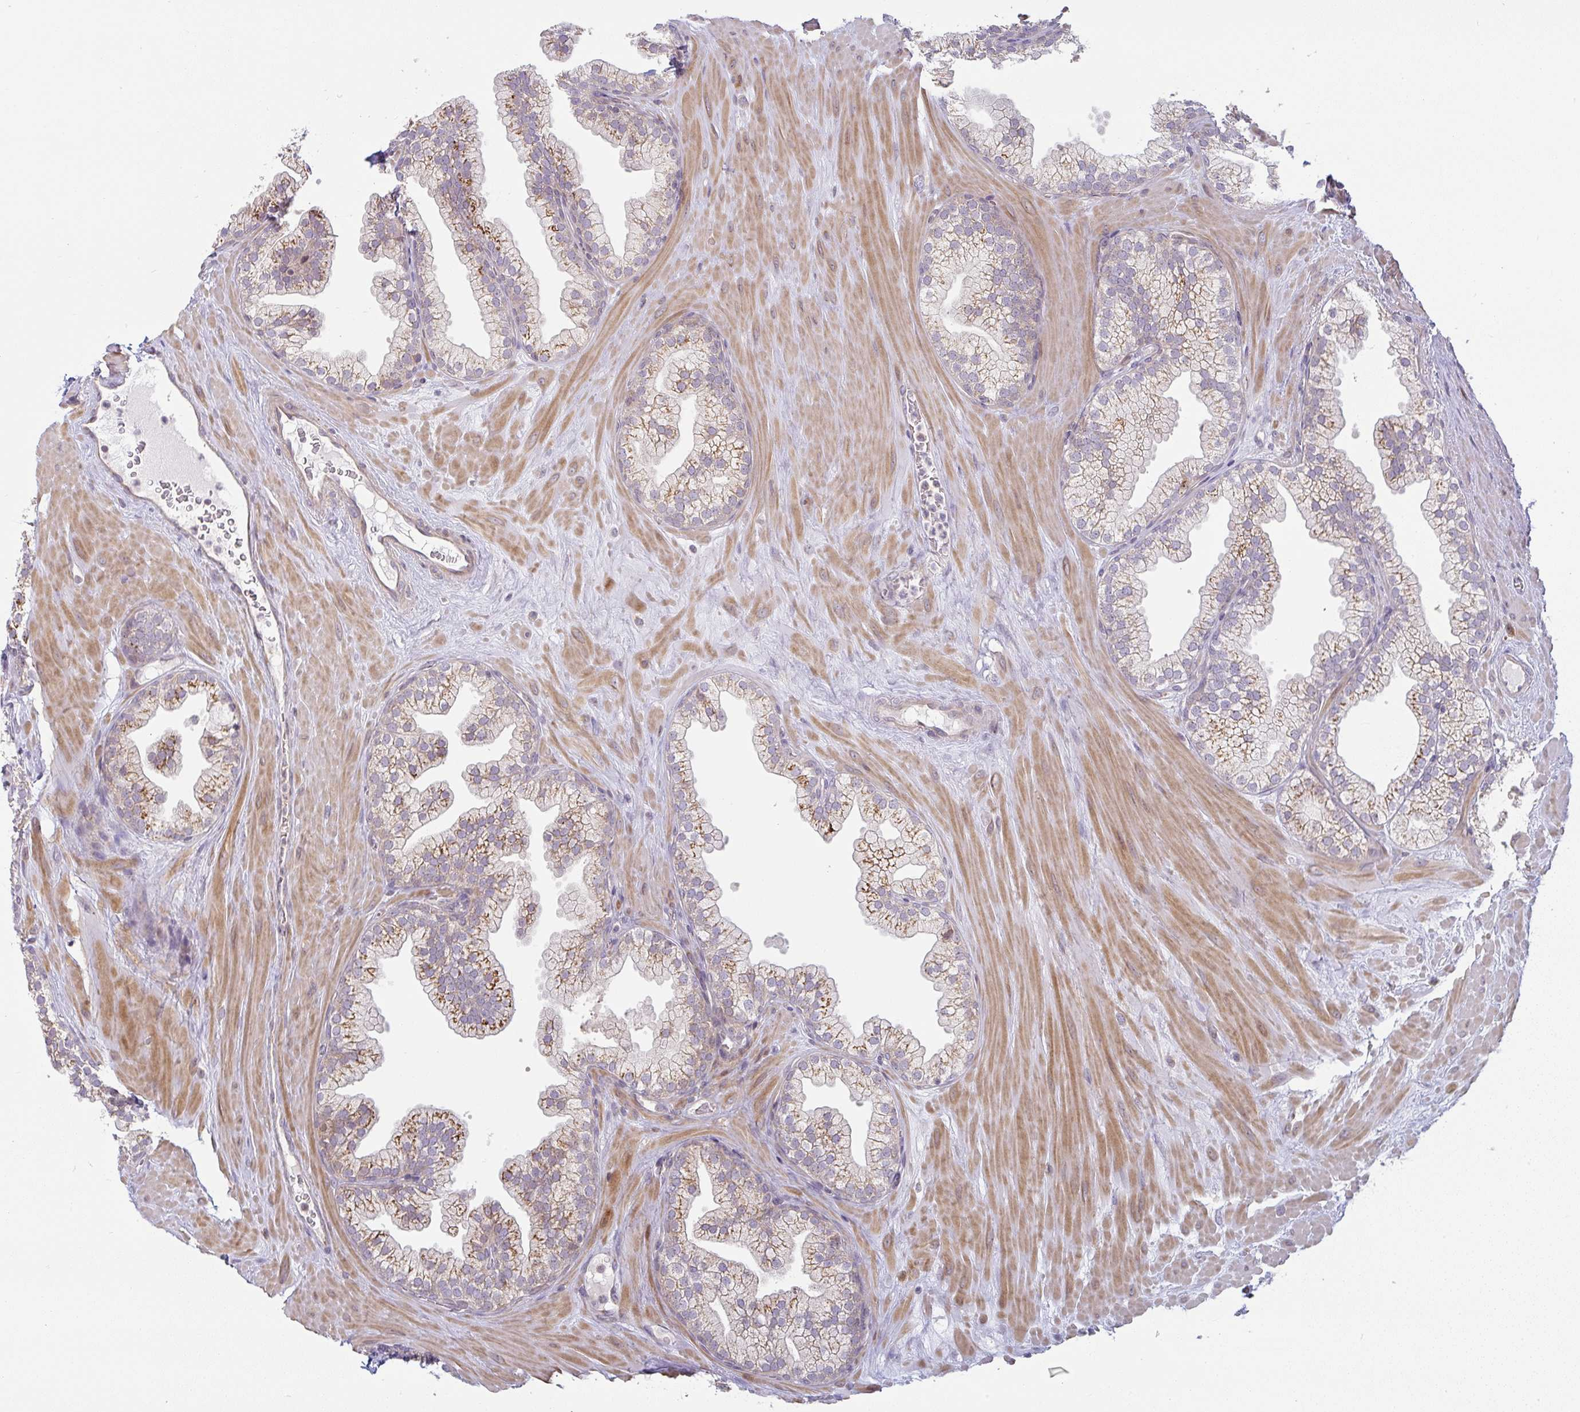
{"staining": {"intensity": "moderate", "quantity": "25%-75%", "location": "cytoplasmic/membranous"}, "tissue": "prostate", "cell_type": "Glandular cells", "image_type": "normal", "snomed": [{"axis": "morphology", "description": "Normal tissue, NOS"}, {"axis": "topography", "description": "Prostate"}, {"axis": "topography", "description": "Peripheral nerve tissue"}], "caption": "Immunohistochemistry staining of unremarkable prostate, which exhibits medium levels of moderate cytoplasmic/membranous positivity in about 25%-75% of glandular cells indicating moderate cytoplasmic/membranous protein positivity. The staining was performed using DAB (3,3'-diaminobenzidine) (brown) for protein detection and nuclei were counterstained in hematoxylin (blue).", "gene": "MOB1A", "patient": {"sex": "male", "age": 61}}